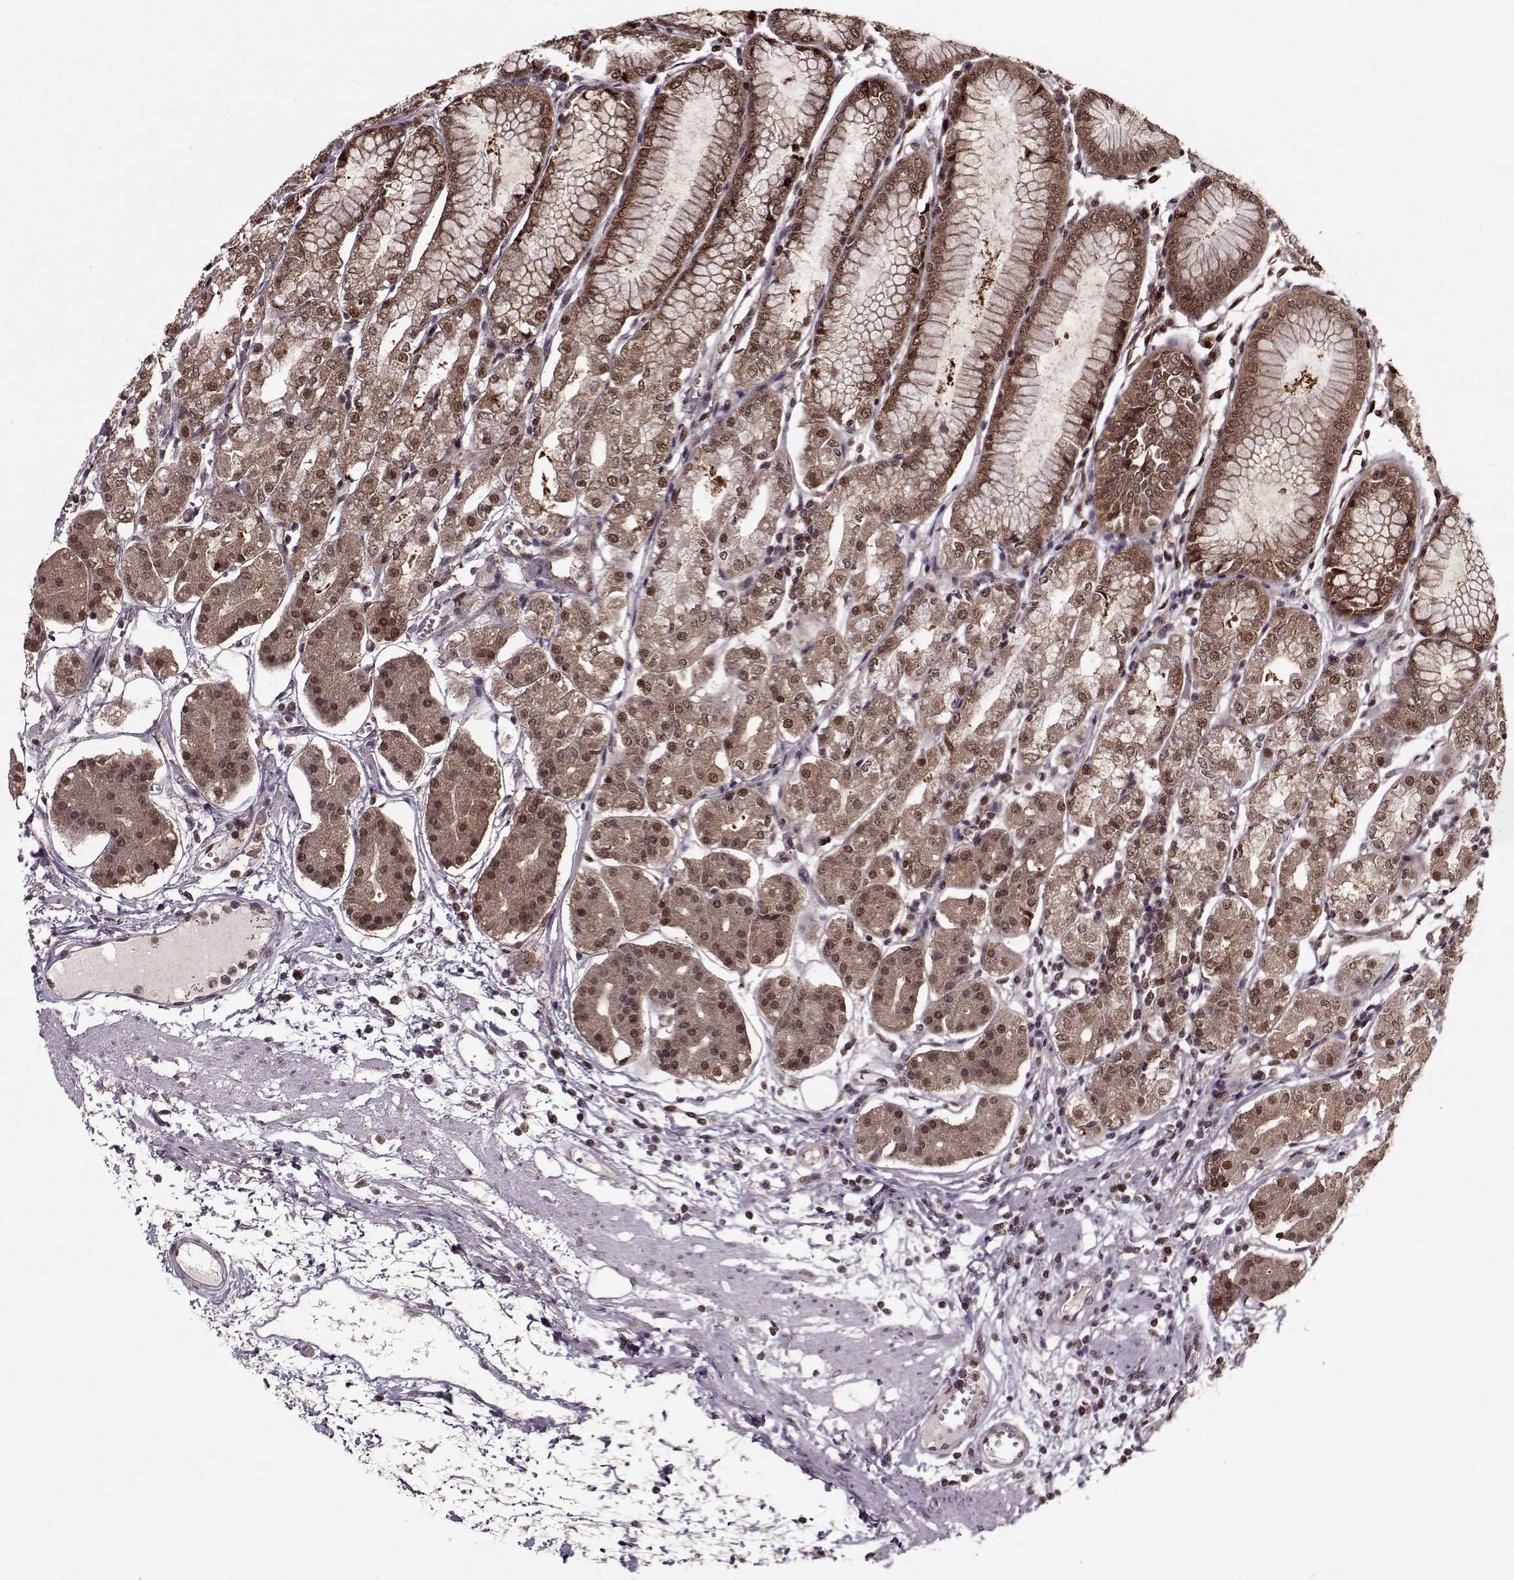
{"staining": {"intensity": "moderate", "quantity": ">75%", "location": "cytoplasmic/membranous,nuclear"}, "tissue": "stomach", "cell_type": "Glandular cells", "image_type": "normal", "snomed": [{"axis": "morphology", "description": "Normal tissue, NOS"}, {"axis": "topography", "description": "Skeletal muscle"}, {"axis": "topography", "description": "Stomach"}], "caption": "Brown immunohistochemical staining in unremarkable human stomach exhibits moderate cytoplasmic/membranous,nuclear staining in about >75% of glandular cells.", "gene": "PSMA7", "patient": {"sex": "female", "age": 57}}